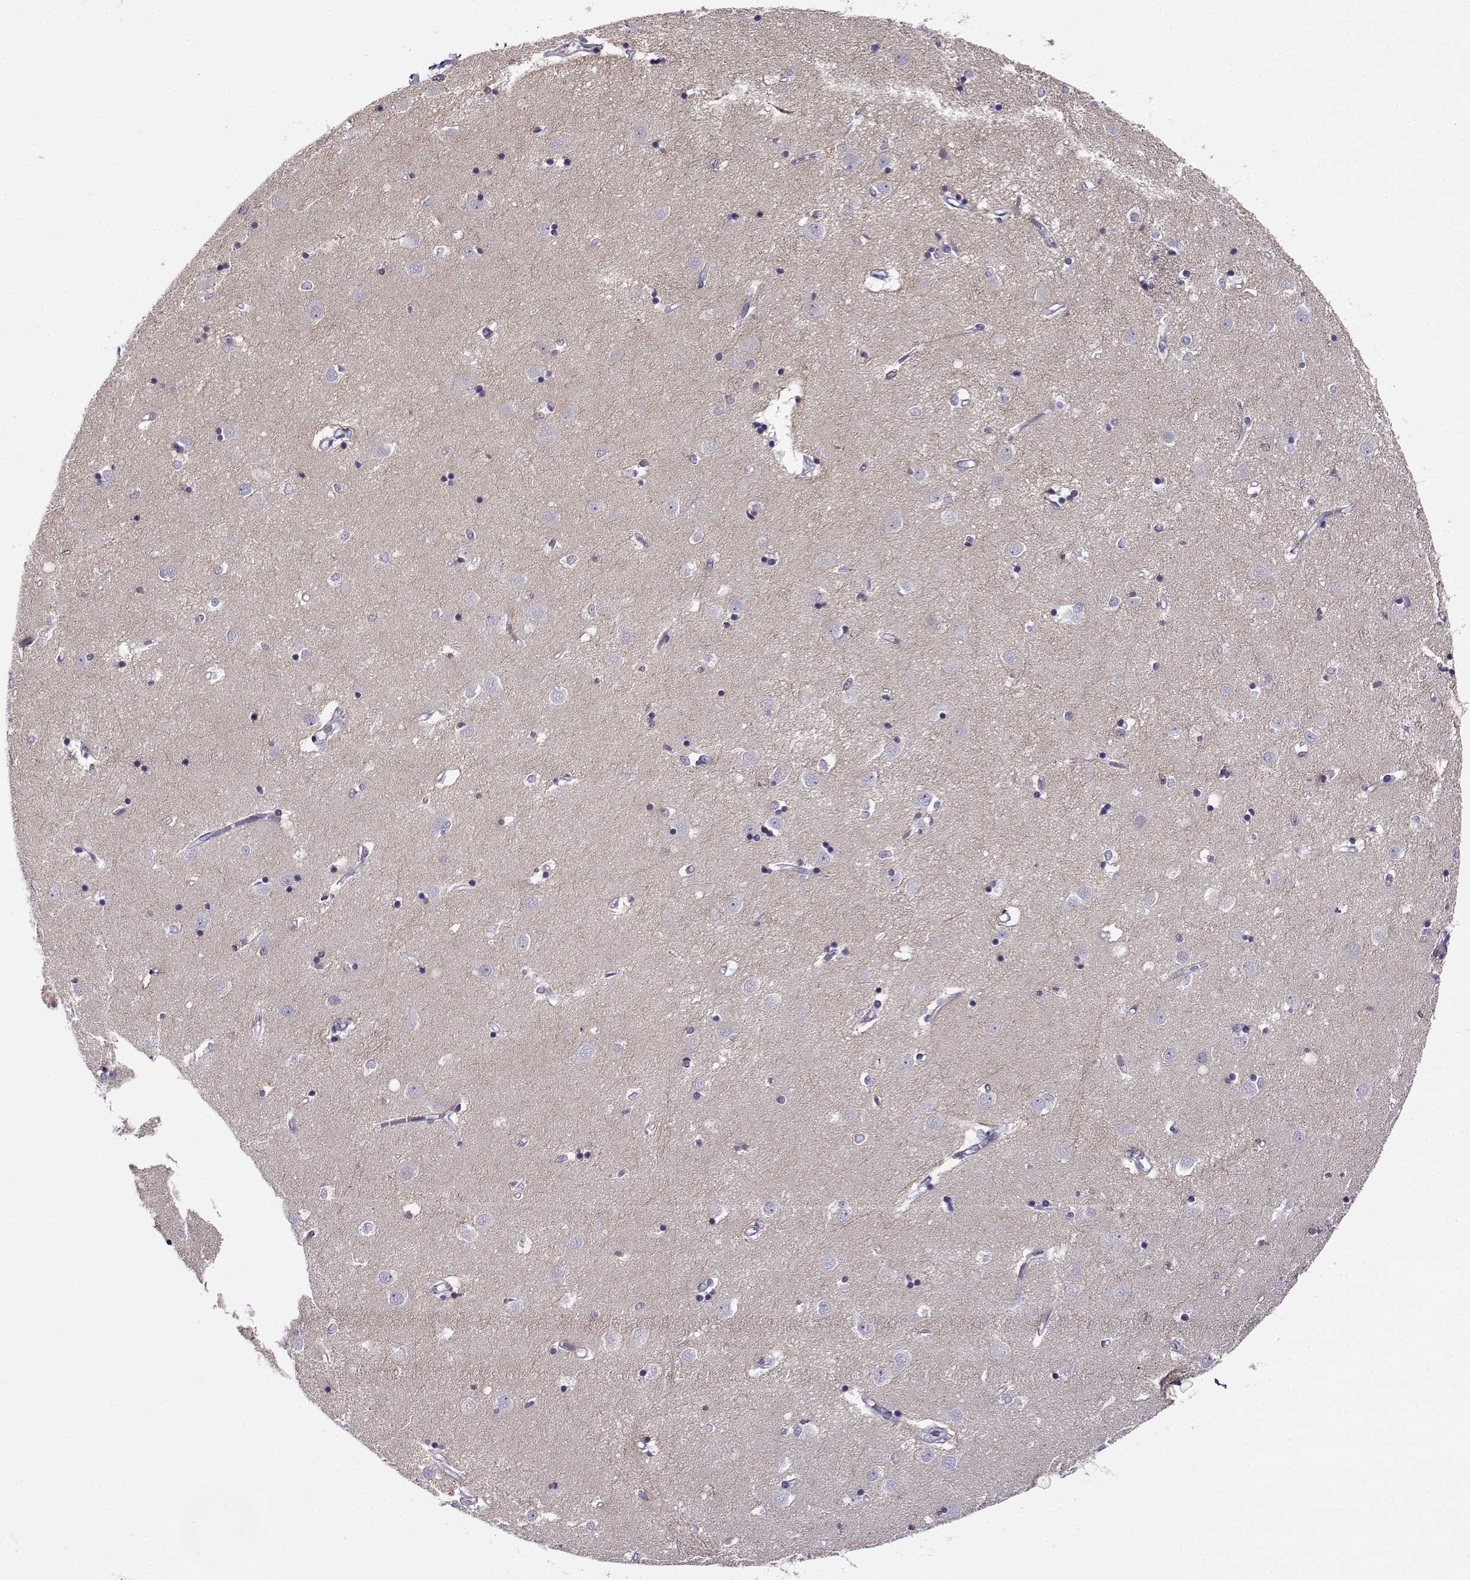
{"staining": {"intensity": "negative", "quantity": "none", "location": "none"}, "tissue": "caudate", "cell_type": "Glial cells", "image_type": "normal", "snomed": [{"axis": "morphology", "description": "Normal tissue, NOS"}, {"axis": "topography", "description": "Lateral ventricle wall"}], "caption": "This is a image of immunohistochemistry (IHC) staining of benign caudate, which shows no expression in glial cells. (Stains: DAB IHC with hematoxylin counter stain, Microscopy: brightfield microscopy at high magnification).", "gene": "BACH1", "patient": {"sex": "male", "age": 54}}